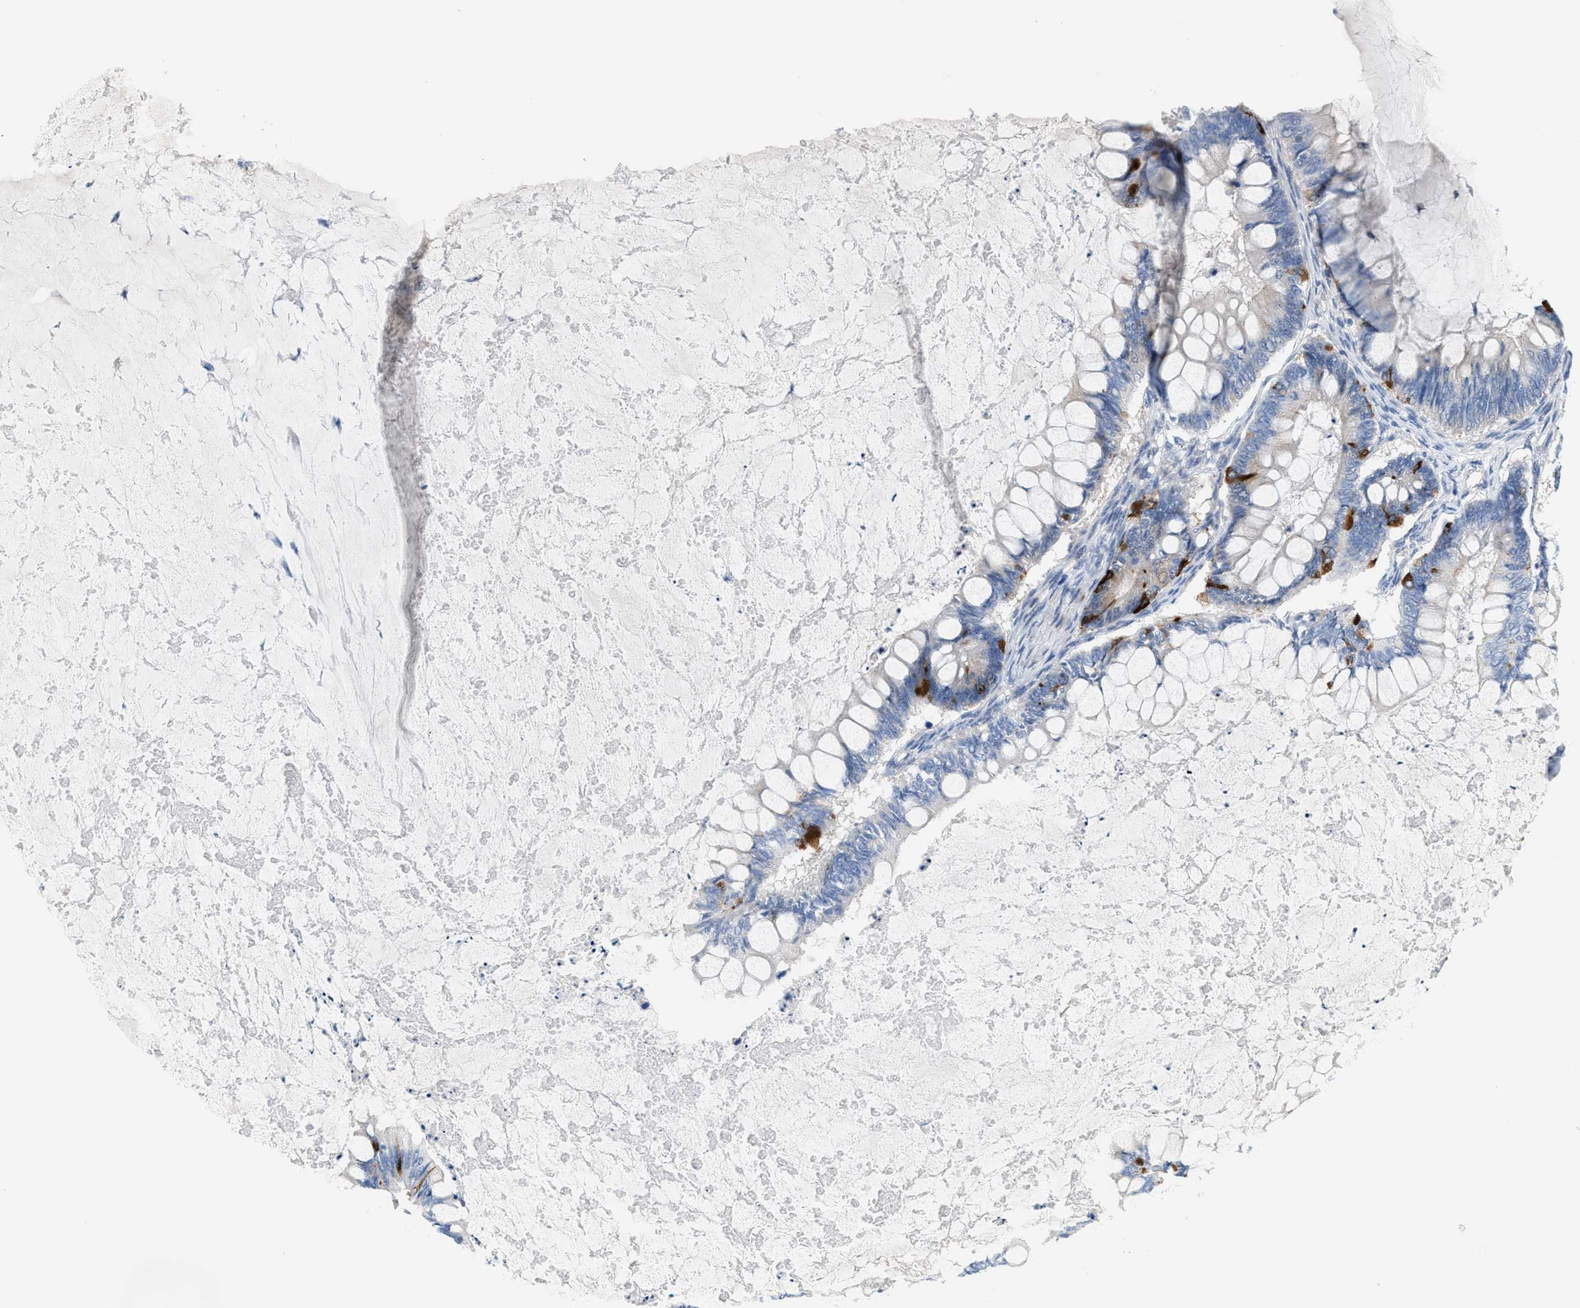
{"staining": {"intensity": "strong", "quantity": "<25%", "location": "cytoplasmic/membranous"}, "tissue": "ovarian cancer", "cell_type": "Tumor cells", "image_type": "cancer", "snomed": [{"axis": "morphology", "description": "Cystadenocarcinoma, mucinous, NOS"}, {"axis": "topography", "description": "Ovary"}], "caption": "Protein expression analysis of mucinous cystadenocarcinoma (ovarian) reveals strong cytoplasmic/membranous staining in about <25% of tumor cells.", "gene": "MPP3", "patient": {"sex": "female", "age": 61}}